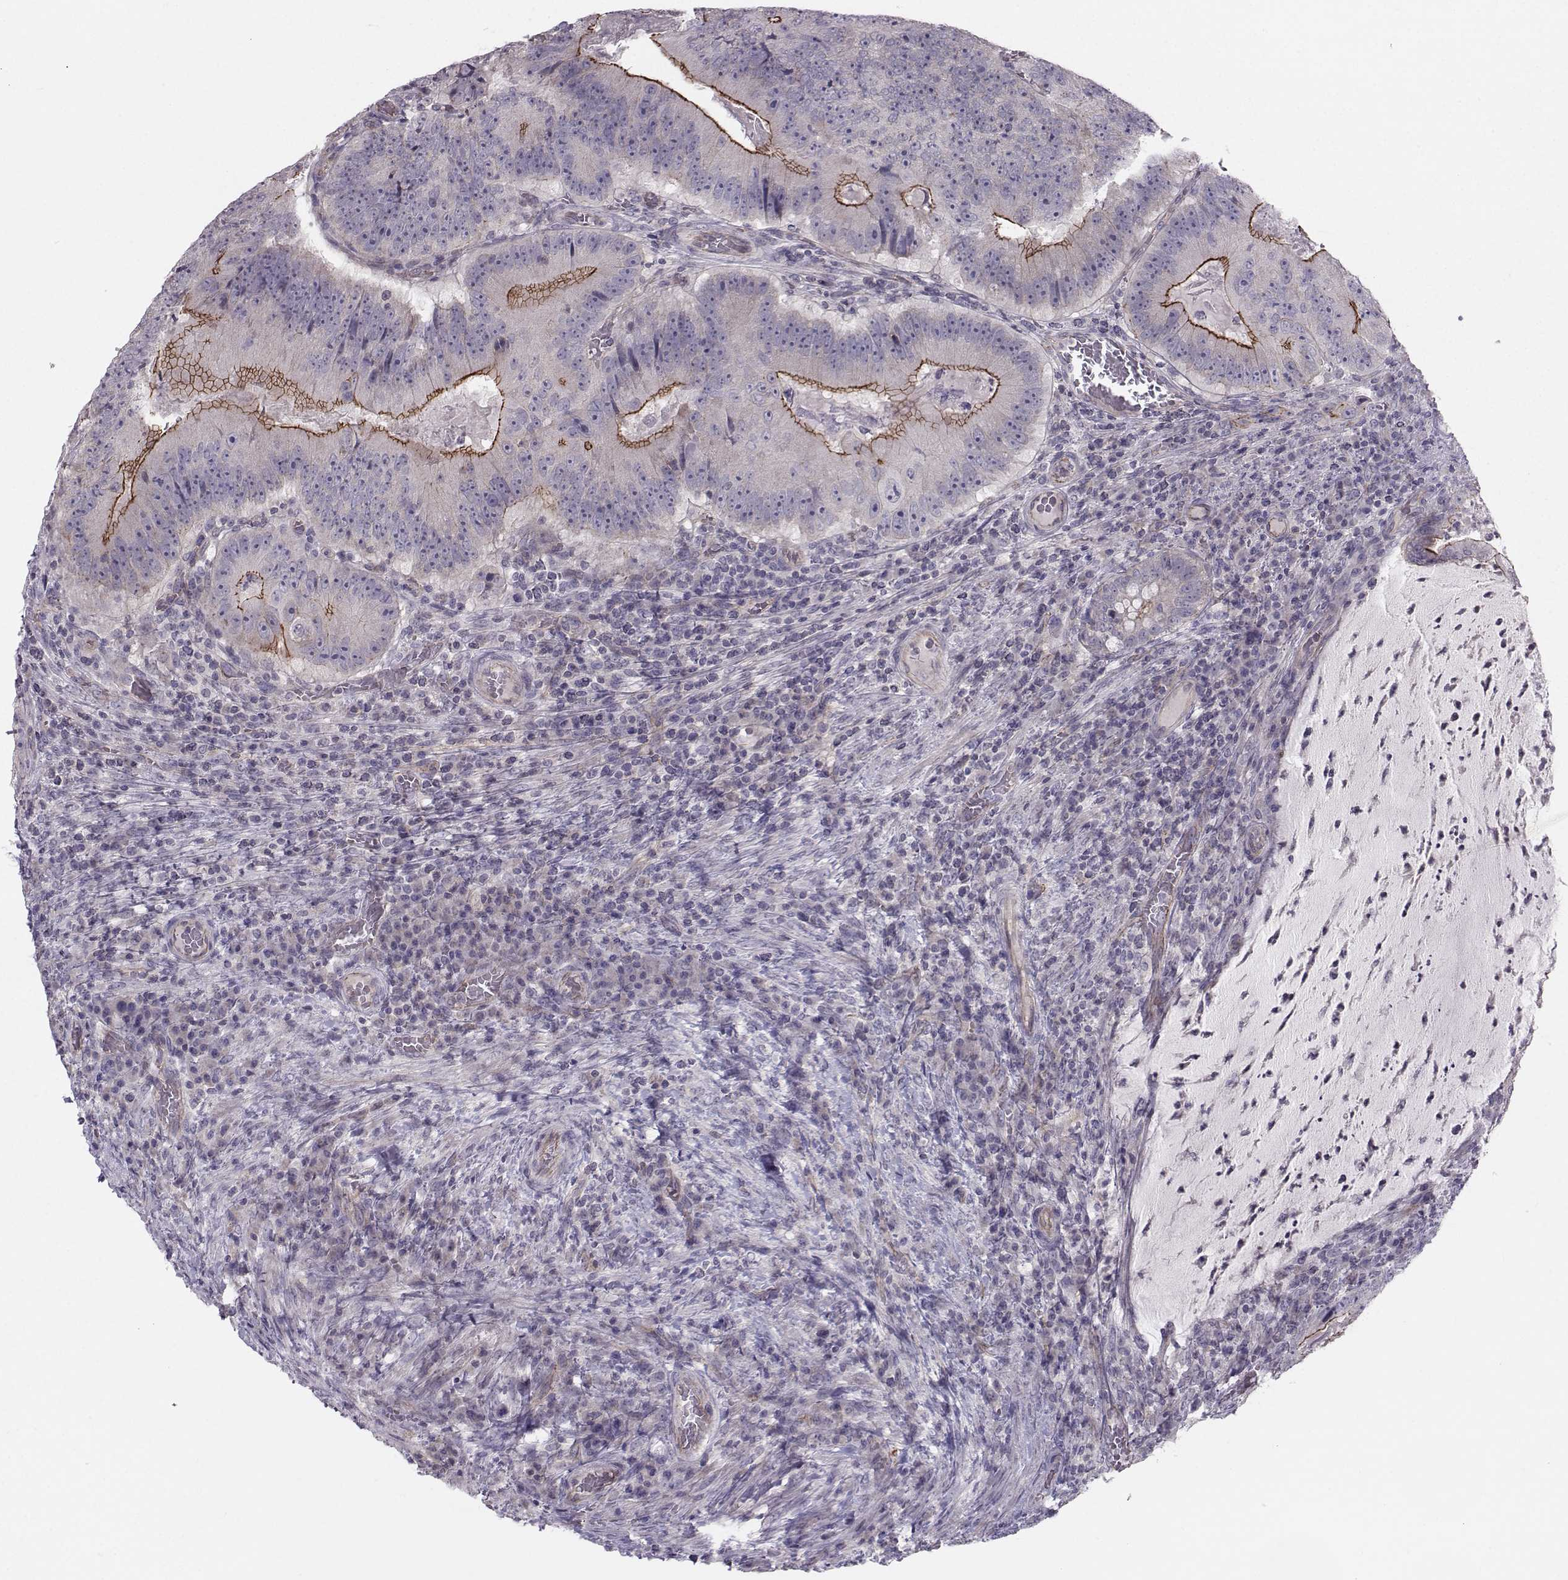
{"staining": {"intensity": "strong", "quantity": "<25%", "location": "cytoplasmic/membranous"}, "tissue": "colorectal cancer", "cell_type": "Tumor cells", "image_type": "cancer", "snomed": [{"axis": "morphology", "description": "Adenocarcinoma, NOS"}, {"axis": "topography", "description": "Colon"}], "caption": "The histopathology image demonstrates staining of colorectal adenocarcinoma, revealing strong cytoplasmic/membranous protein staining (brown color) within tumor cells.", "gene": "MAST1", "patient": {"sex": "female", "age": 86}}